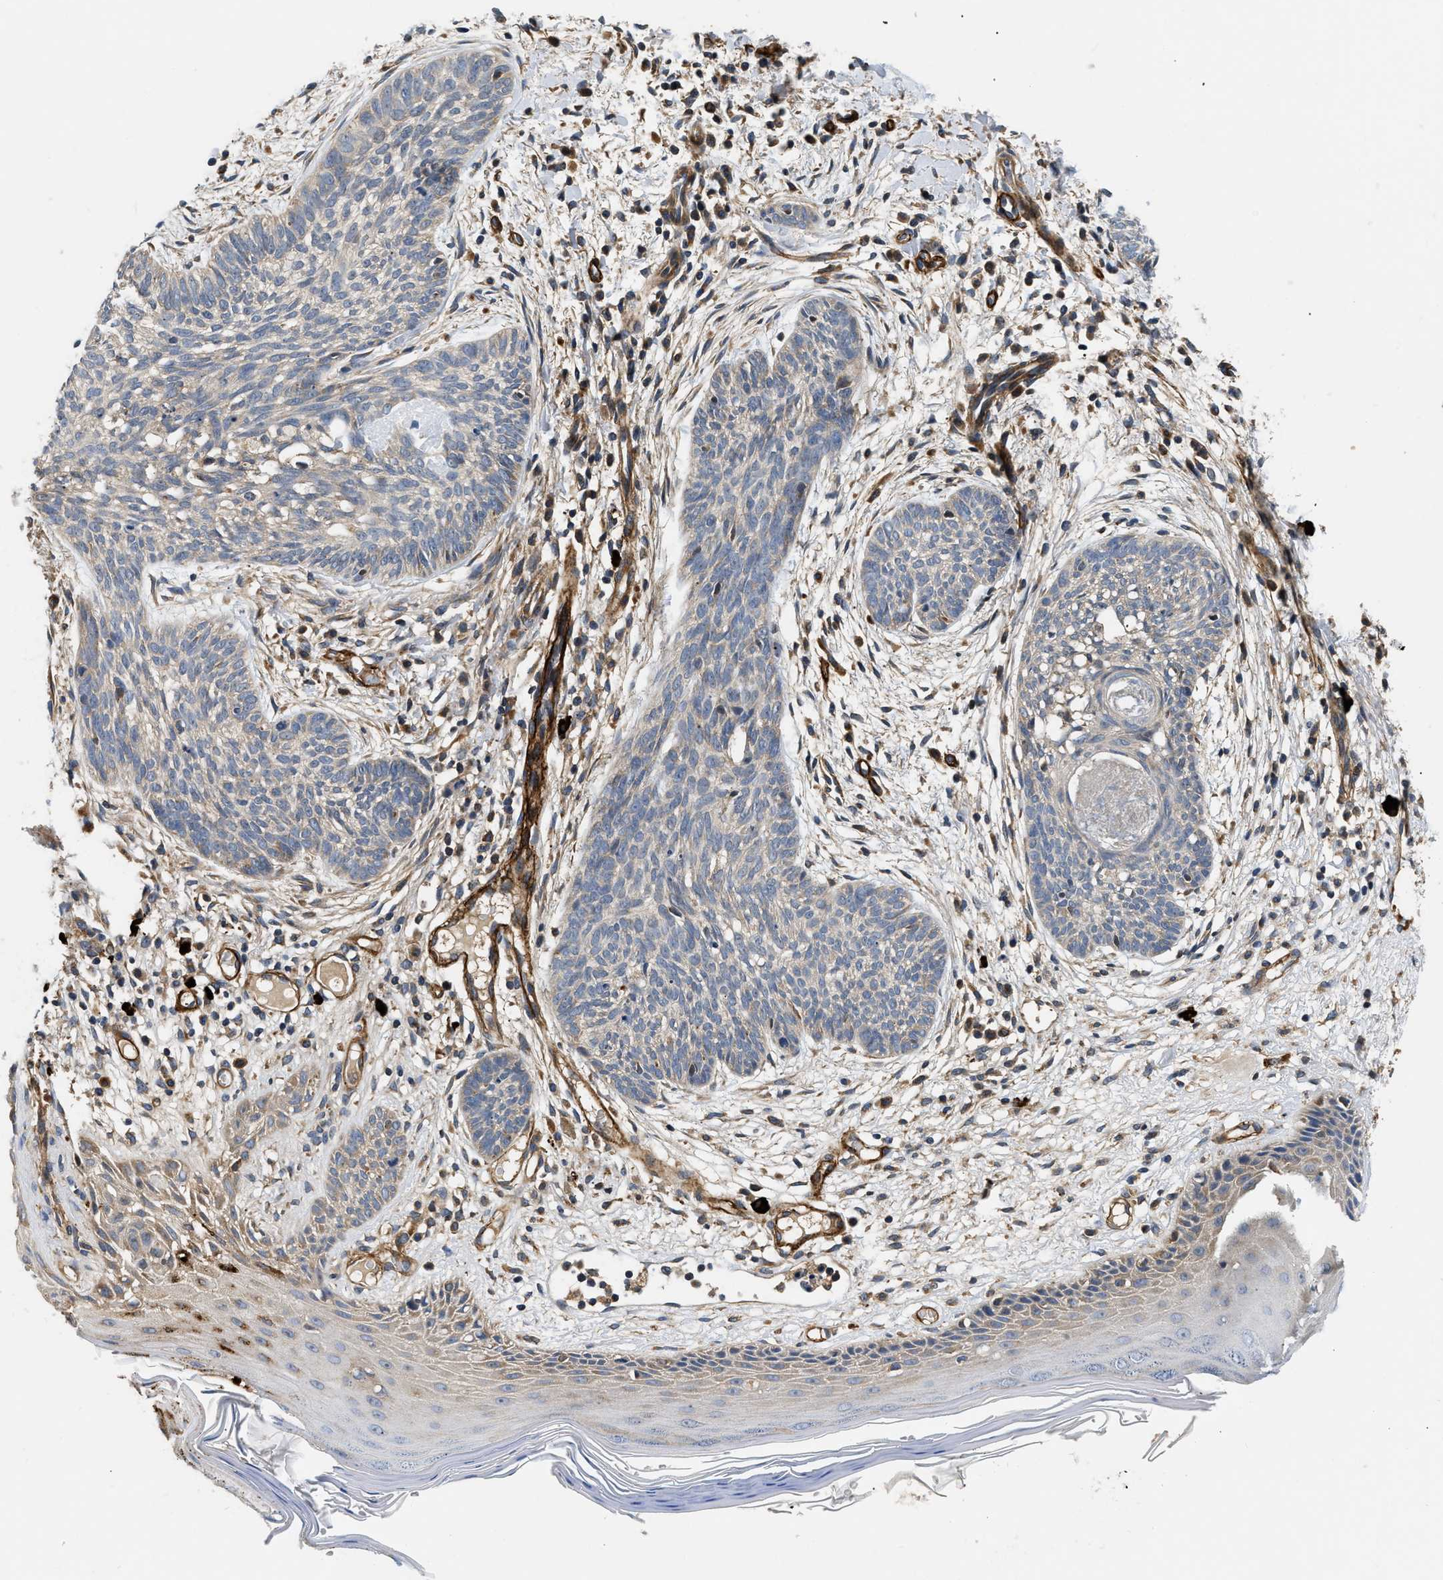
{"staining": {"intensity": "weak", "quantity": "<25%", "location": "cytoplasmic/membranous"}, "tissue": "skin cancer", "cell_type": "Tumor cells", "image_type": "cancer", "snomed": [{"axis": "morphology", "description": "Basal cell carcinoma"}, {"axis": "topography", "description": "Skin"}], "caption": "Immunohistochemistry (IHC) of human skin cancer displays no staining in tumor cells. Nuclei are stained in blue.", "gene": "NME6", "patient": {"sex": "female", "age": 59}}